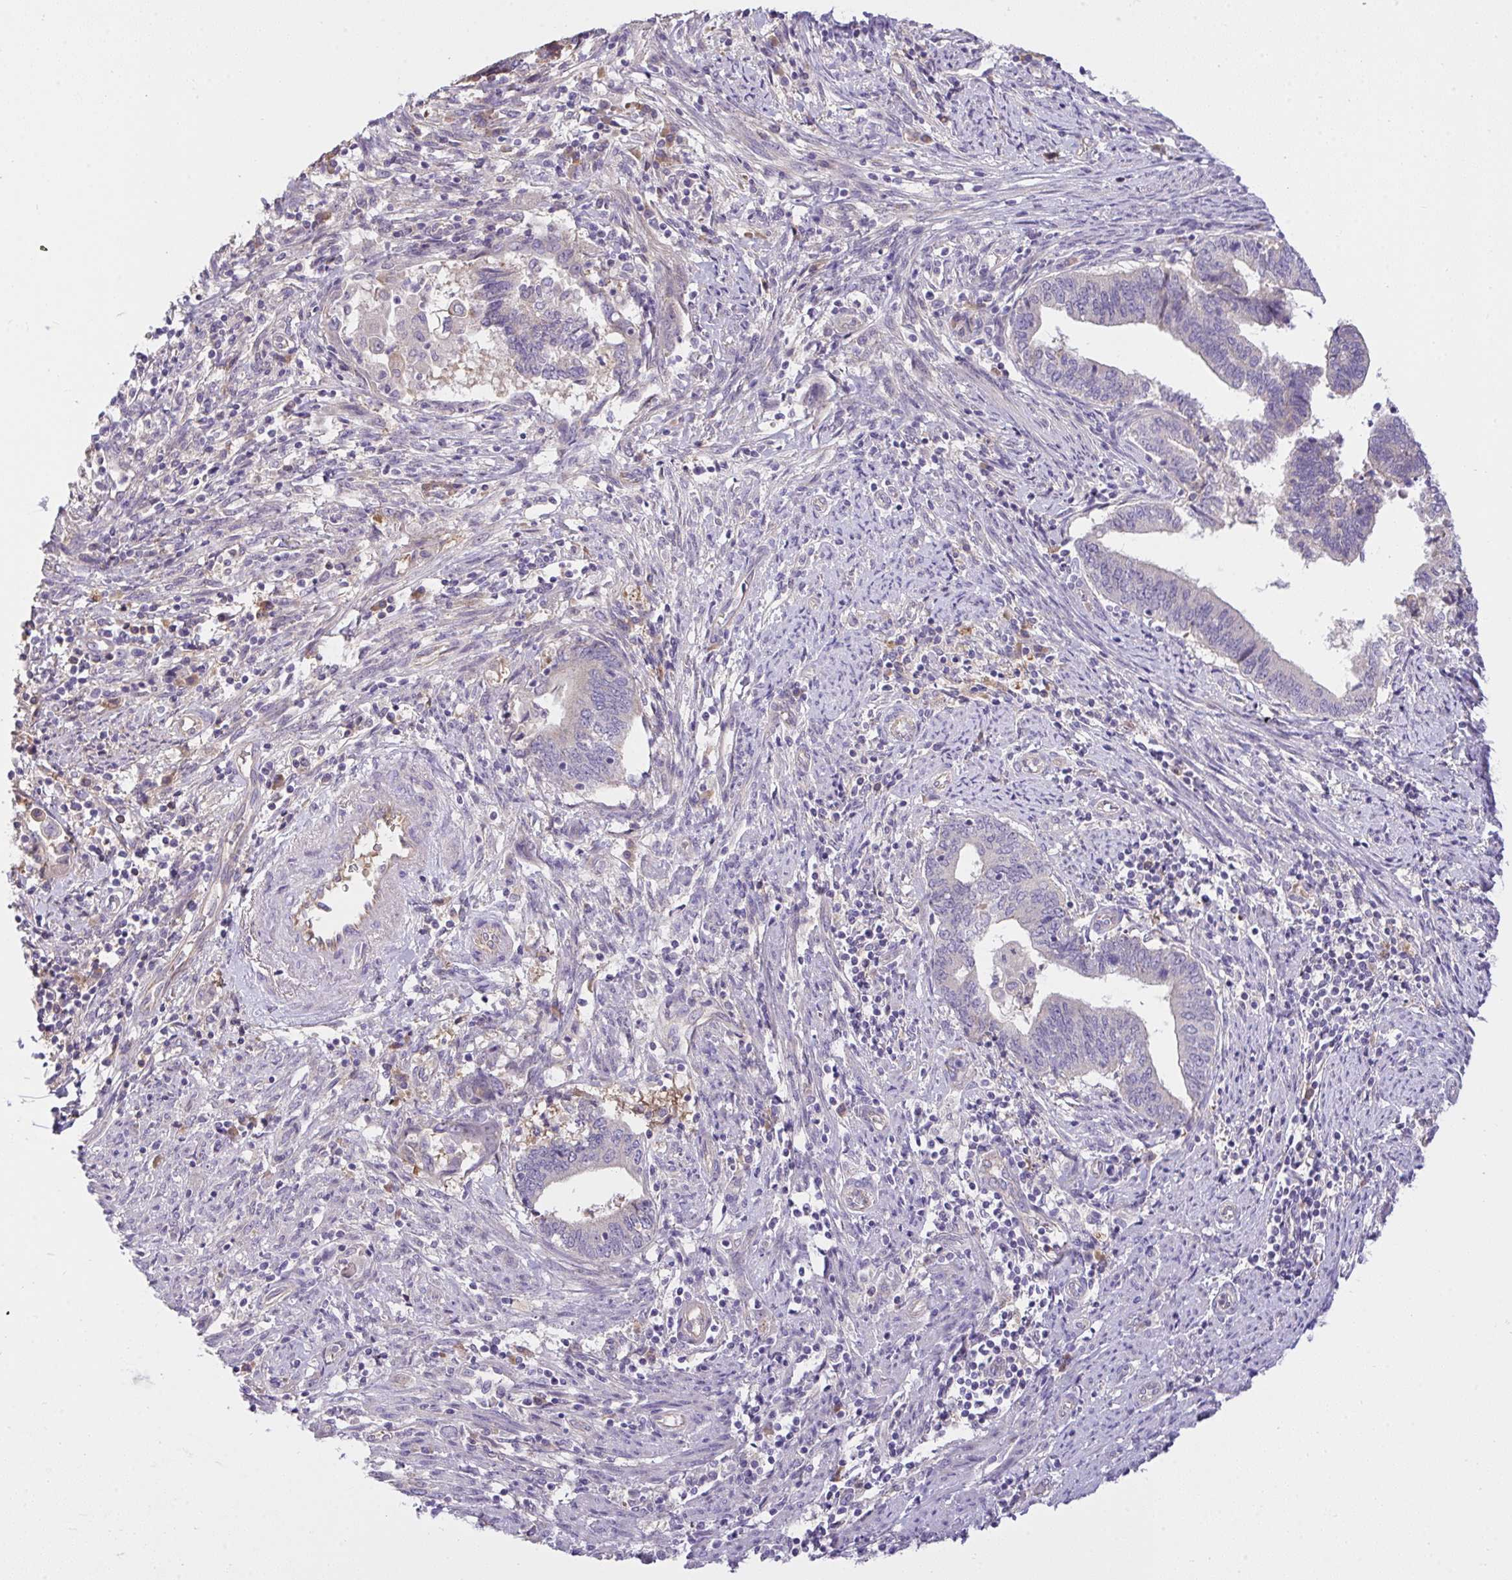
{"staining": {"intensity": "negative", "quantity": "none", "location": "none"}, "tissue": "endometrial cancer", "cell_type": "Tumor cells", "image_type": "cancer", "snomed": [{"axis": "morphology", "description": "Adenocarcinoma, NOS"}, {"axis": "topography", "description": "Endometrium"}], "caption": "The histopathology image reveals no significant positivity in tumor cells of endometrial adenocarcinoma. (DAB (3,3'-diaminobenzidine) IHC visualized using brightfield microscopy, high magnification).", "gene": "ZNF581", "patient": {"sex": "female", "age": 65}}